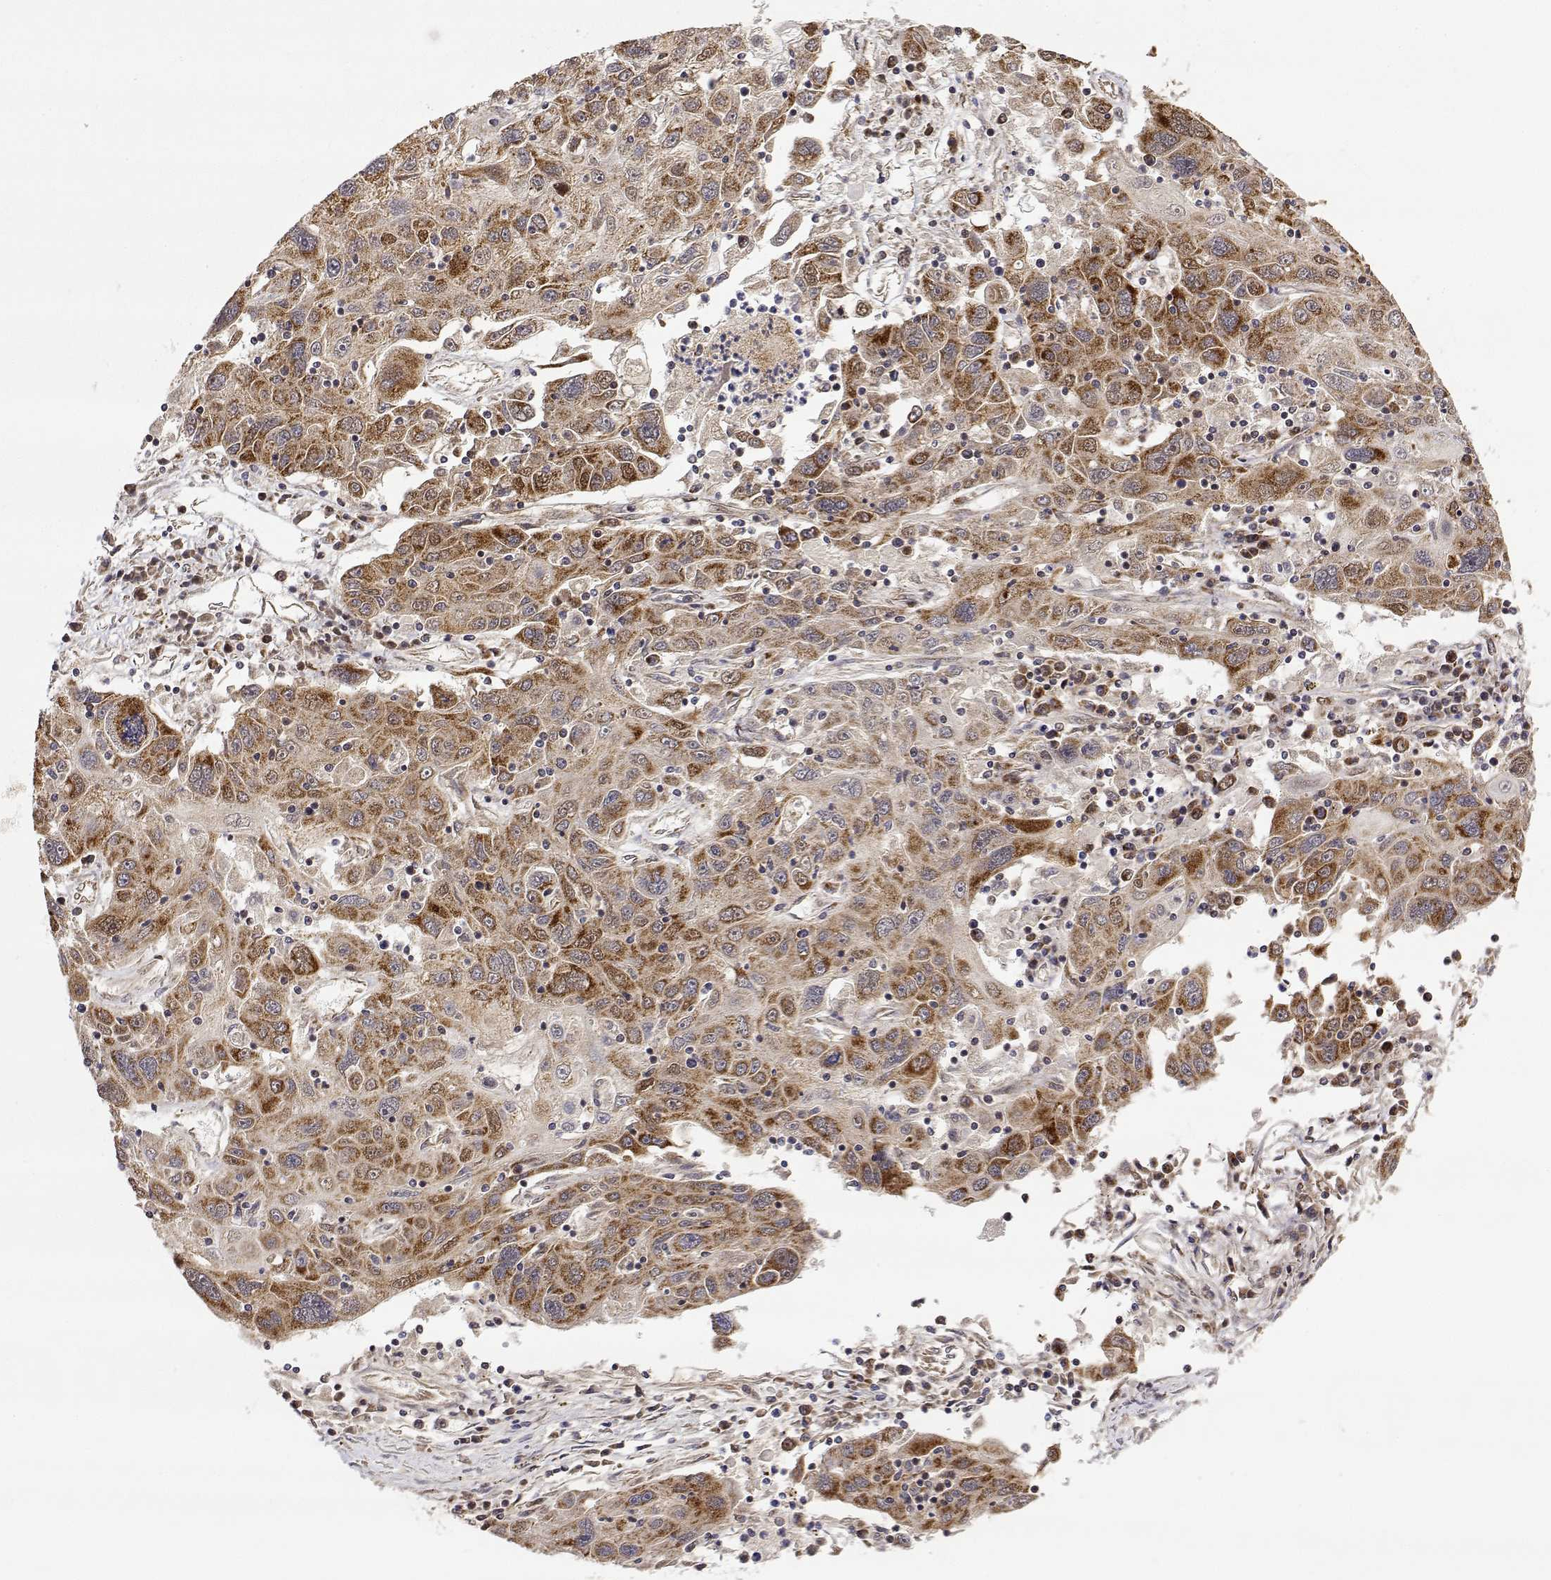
{"staining": {"intensity": "moderate", "quantity": ">75%", "location": "cytoplasmic/membranous"}, "tissue": "stomach cancer", "cell_type": "Tumor cells", "image_type": "cancer", "snomed": [{"axis": "morphology", "description": "Adenocarcinoma, NOS"}, {"axis": "topography", "description": "Stomach"}], "caption": "High-magnification brightfield microscopy of stomach cancer stained with DAB (3,3'-diaminobenzidine) (brown) and counterstained with hematoxylin (blue). tumor cells exhibit moderate cytoplasmic/membranous positivity is present in about>75% of cells. (DAB IHC, brown staining for protein, blue staining for nuclei).", "gene": "GADD45GIP1", "patient": {"sex": "male", "age": 56}}